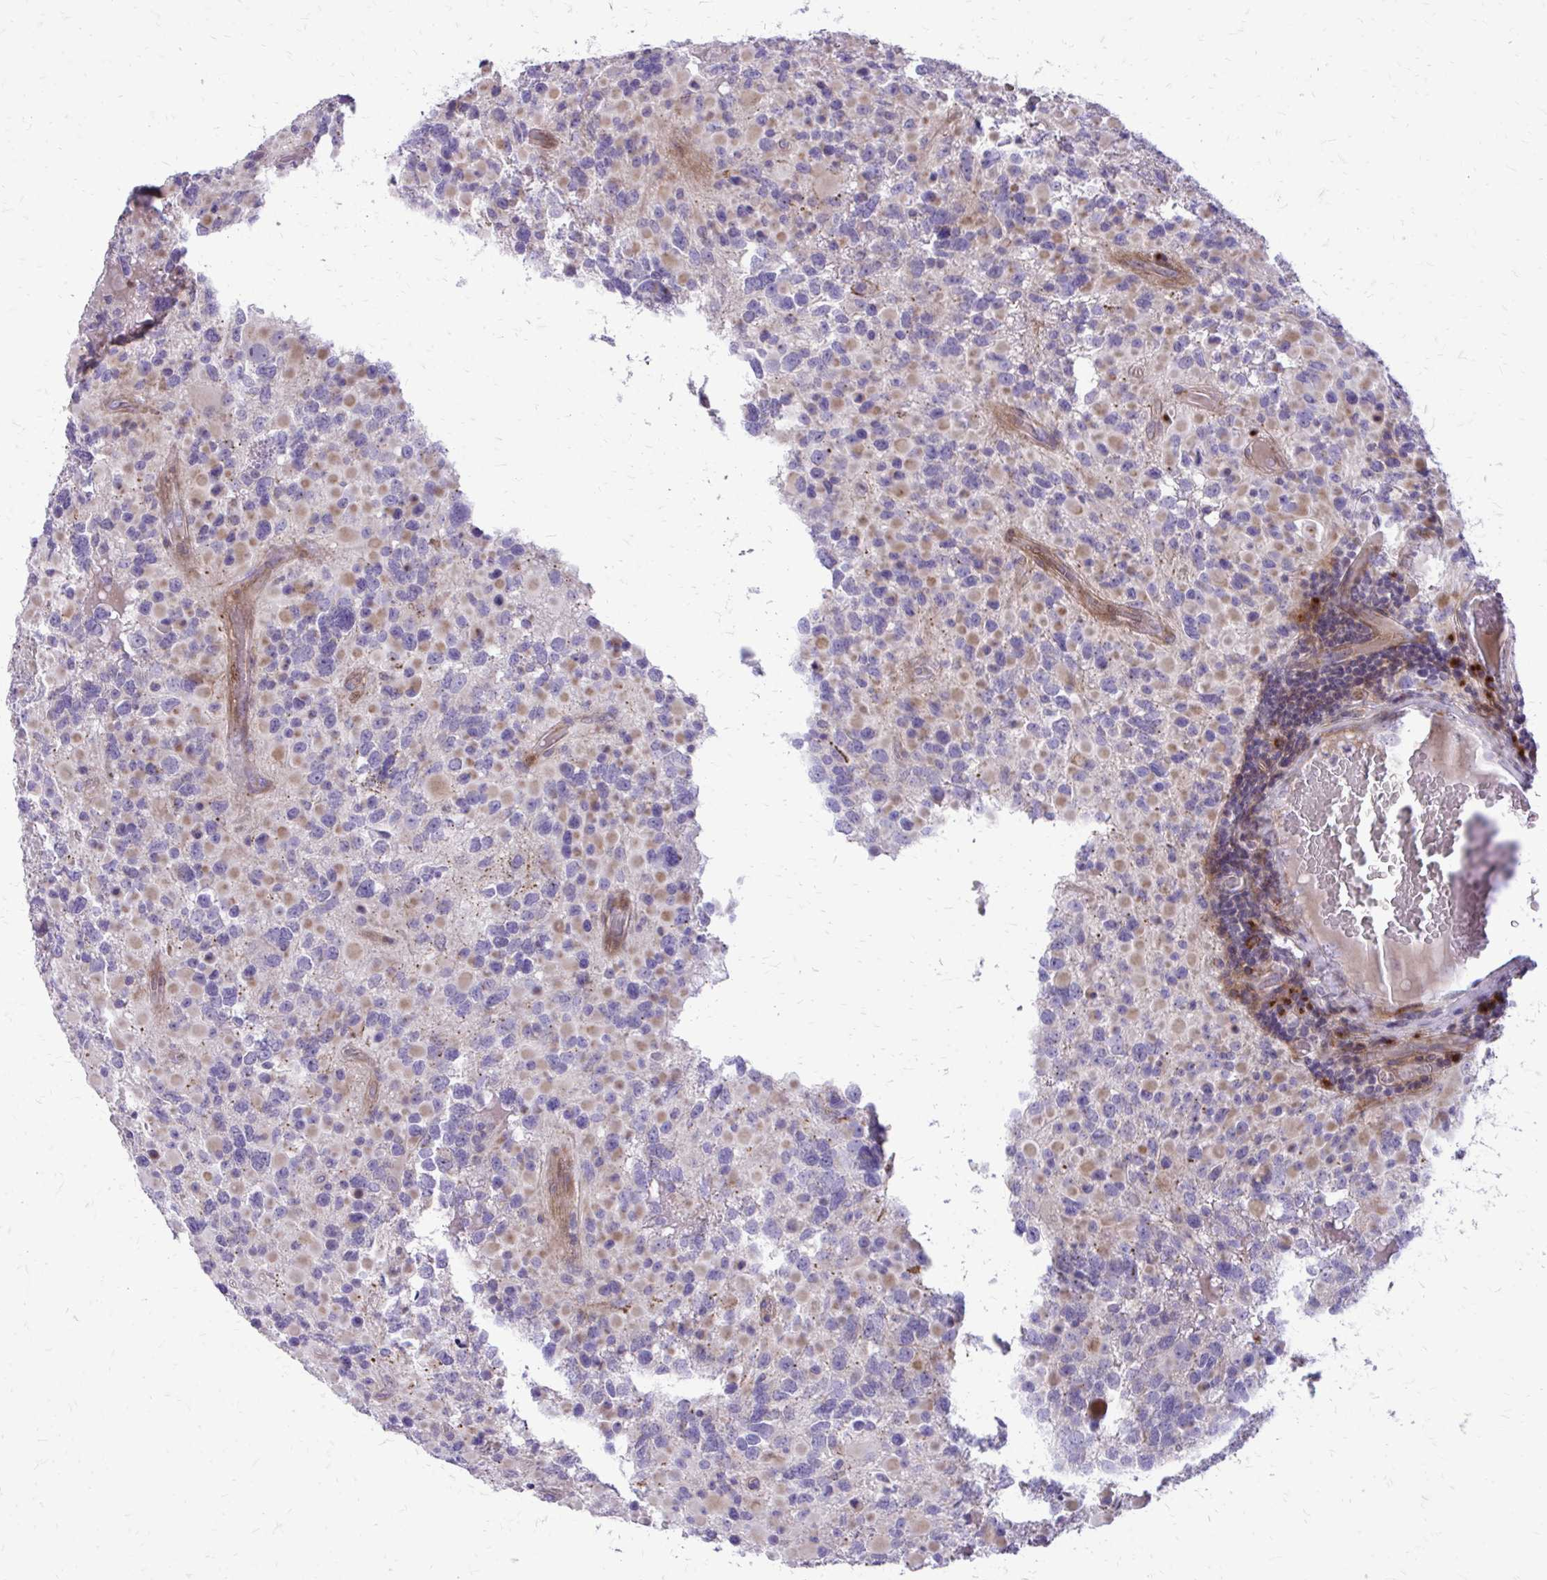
{"staining": {"intensity": "weak", "quantity": "25%-75%", "location": "cytoplasmic/membranous"}, "tissue": "glioma", "cell_type": "Tumor cells", "image_type": "cancer", "snomed": [{"axis": "morphology", "description": "Glioma, malignant, High grade"}, {"axis": "topography", "description": "Brain"}], "caption": "Immunohistochemical staining of high-grade glioma (malignant) demonstrates weak cytoplasmic/membranous protein expression in approximately 25%-75% of tumor cells.", "gene": "FUNDC2", "patient": {"sex": "female", "age": 40}}